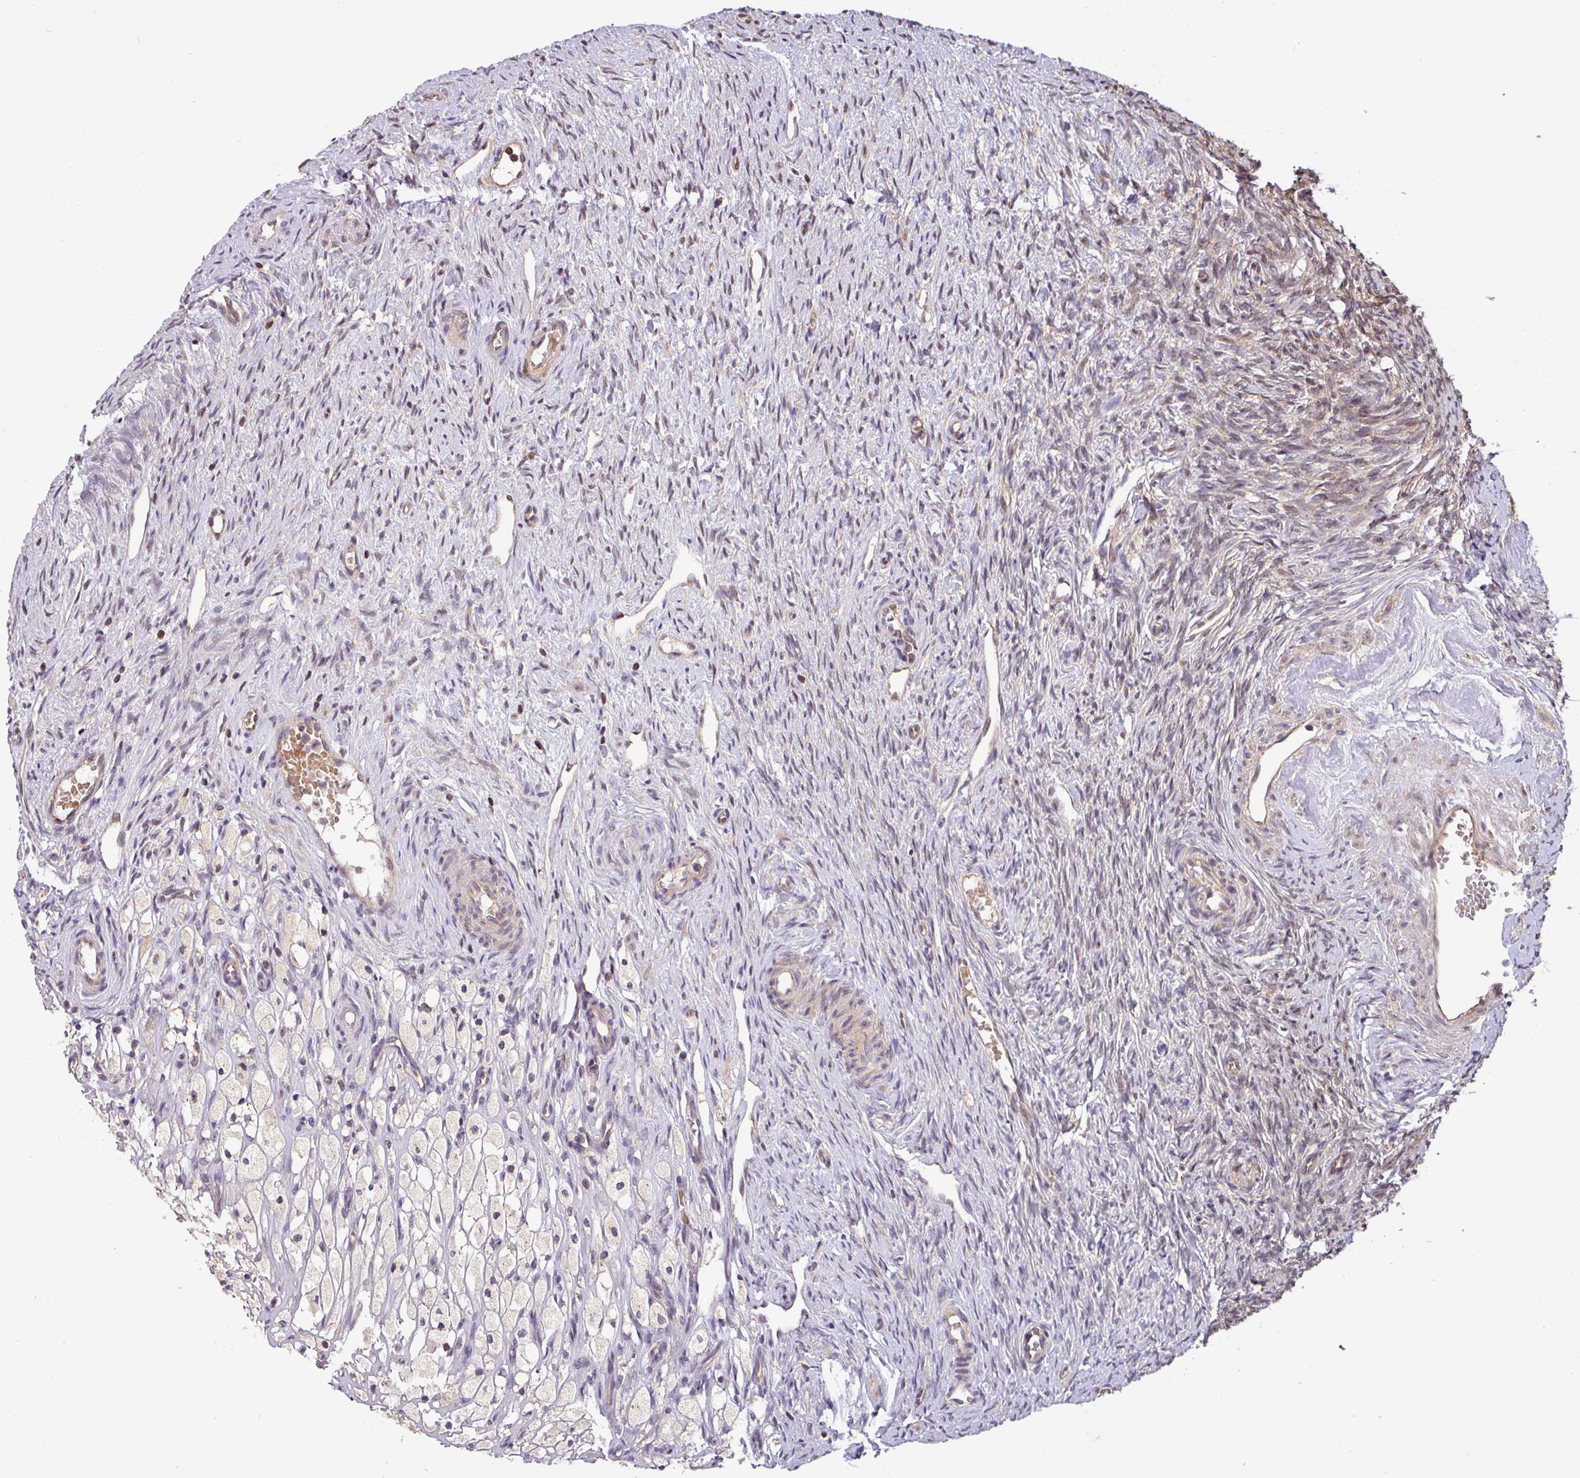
{"staining": {"intensity": "moderate", "quantity": ">75%", "location": "cytoplasmic/membranous"}, "tissue": "ovary", "cell_type": "Follicle cells", "image_type": "normal", "snomed": [{"axis": "morphology", "description": "Normal tissue, NOS"}, {"axis": "topography", "description": "Ovary"}], "caption": "IHC histopathology image of unremarkable ovary: ovary stained using immunohistochemistry demonstrates medium levels of moderate protein expression localized specifically in the cytoplasmic/membranous of follicle cells, appearing as a cytoplasmic/membranous brown color.", "gene": "SHB", "patient": {"sex": "female", "age": 51}}